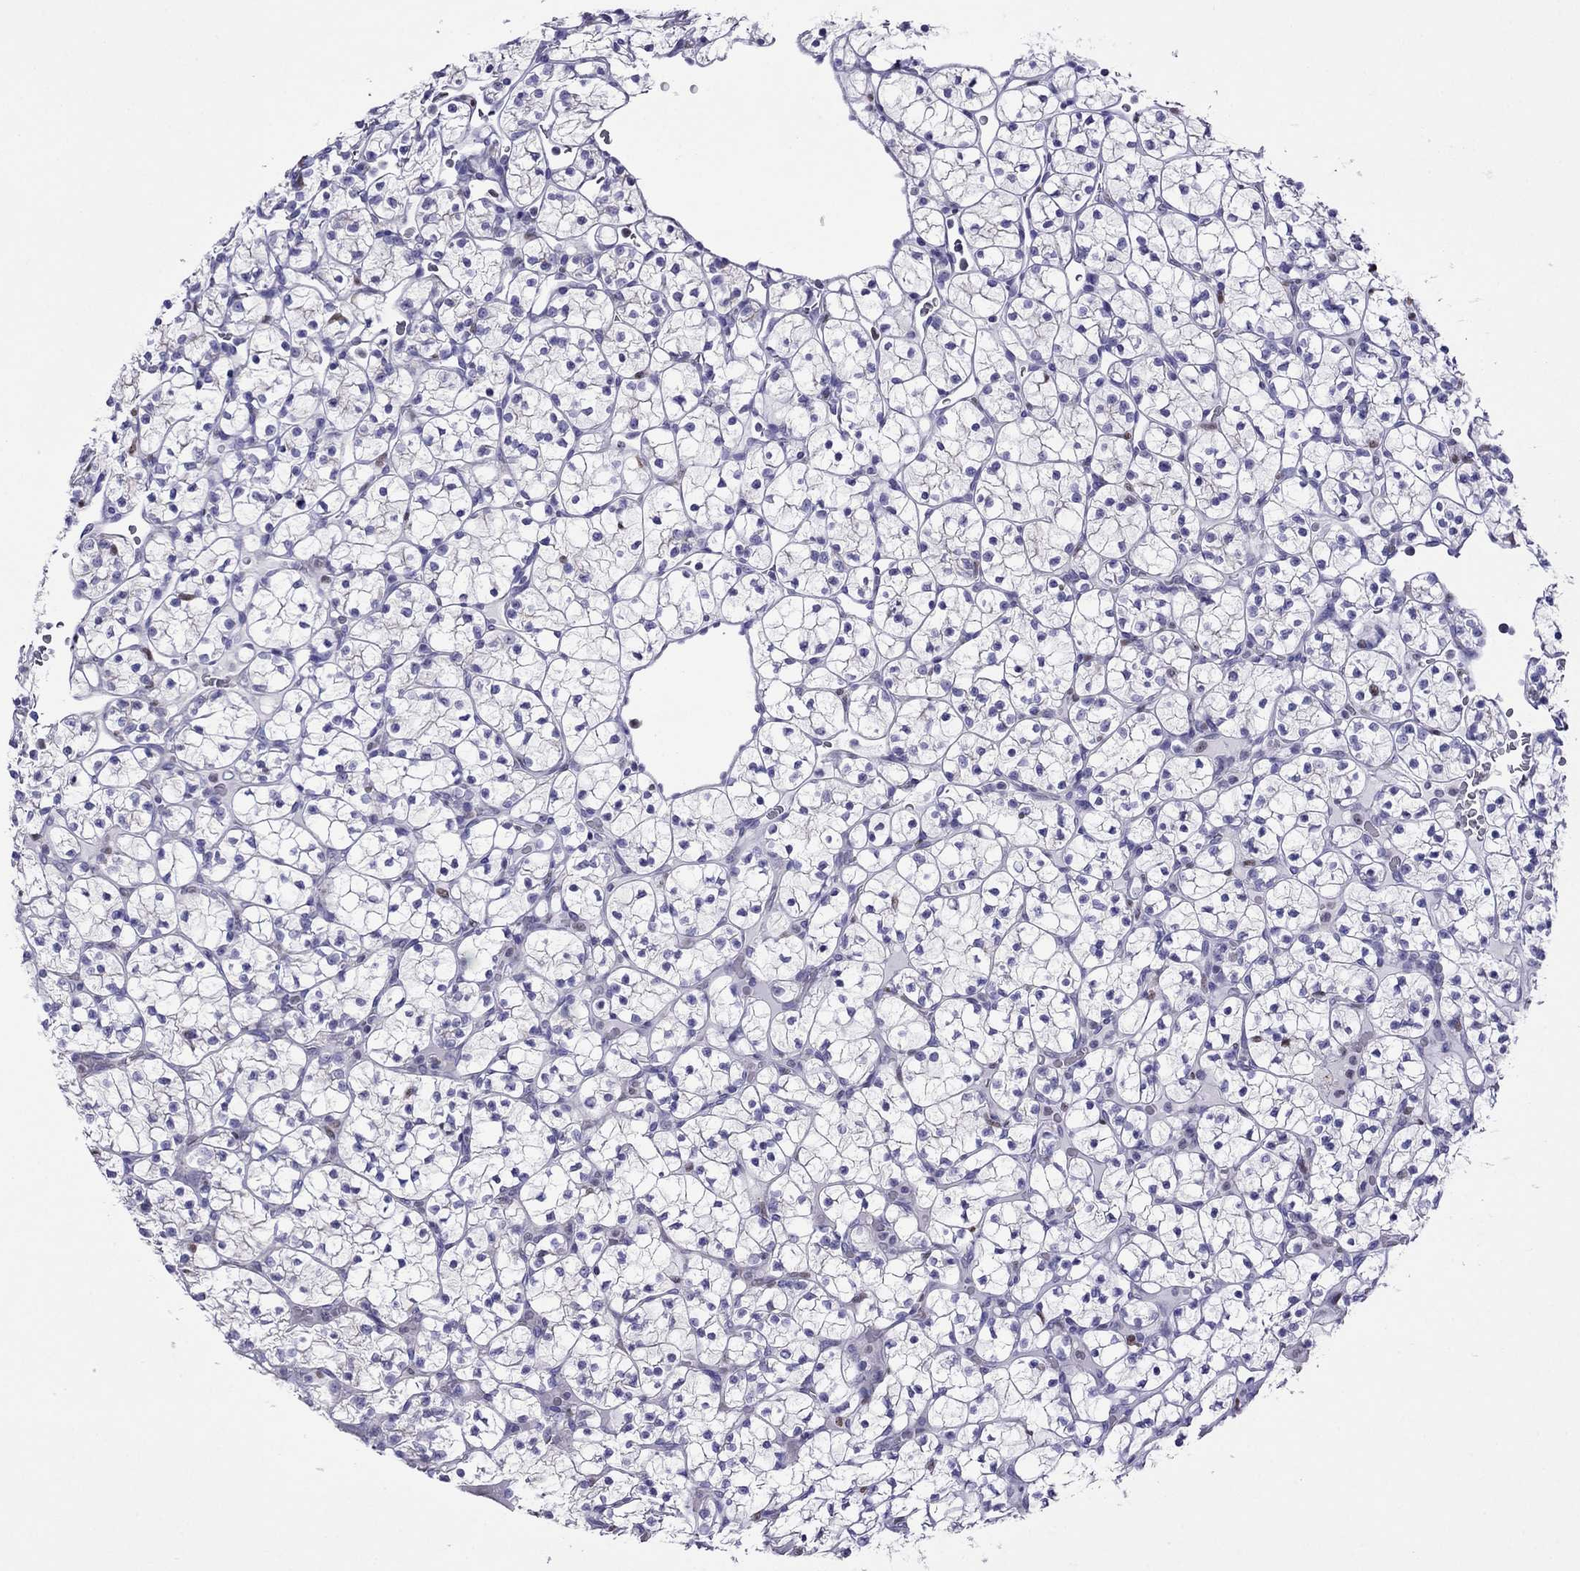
{"staining": {"intensity": "negative", "quantity": "none", "location": "none"}, "tissue": "renal cancer", "cell_type": "Tumor cells", "image_type": "cancer", "snomed": [{"axis": "morphology", "description": "Adenocarcinoma, NOS"}, {"axis": "topography", "description": "Kidney"}], "caption": "Adenocarcinoma (renal) was stained to show a protein in brown. There is no significant staining in tumor cells. (Stains: DAB IHC with hematoxylin counter stain, Microscopy: brightfield microscopy at high magnification).", "gene": "MPZ", "patient": {"sex": "female", "age": 89}}